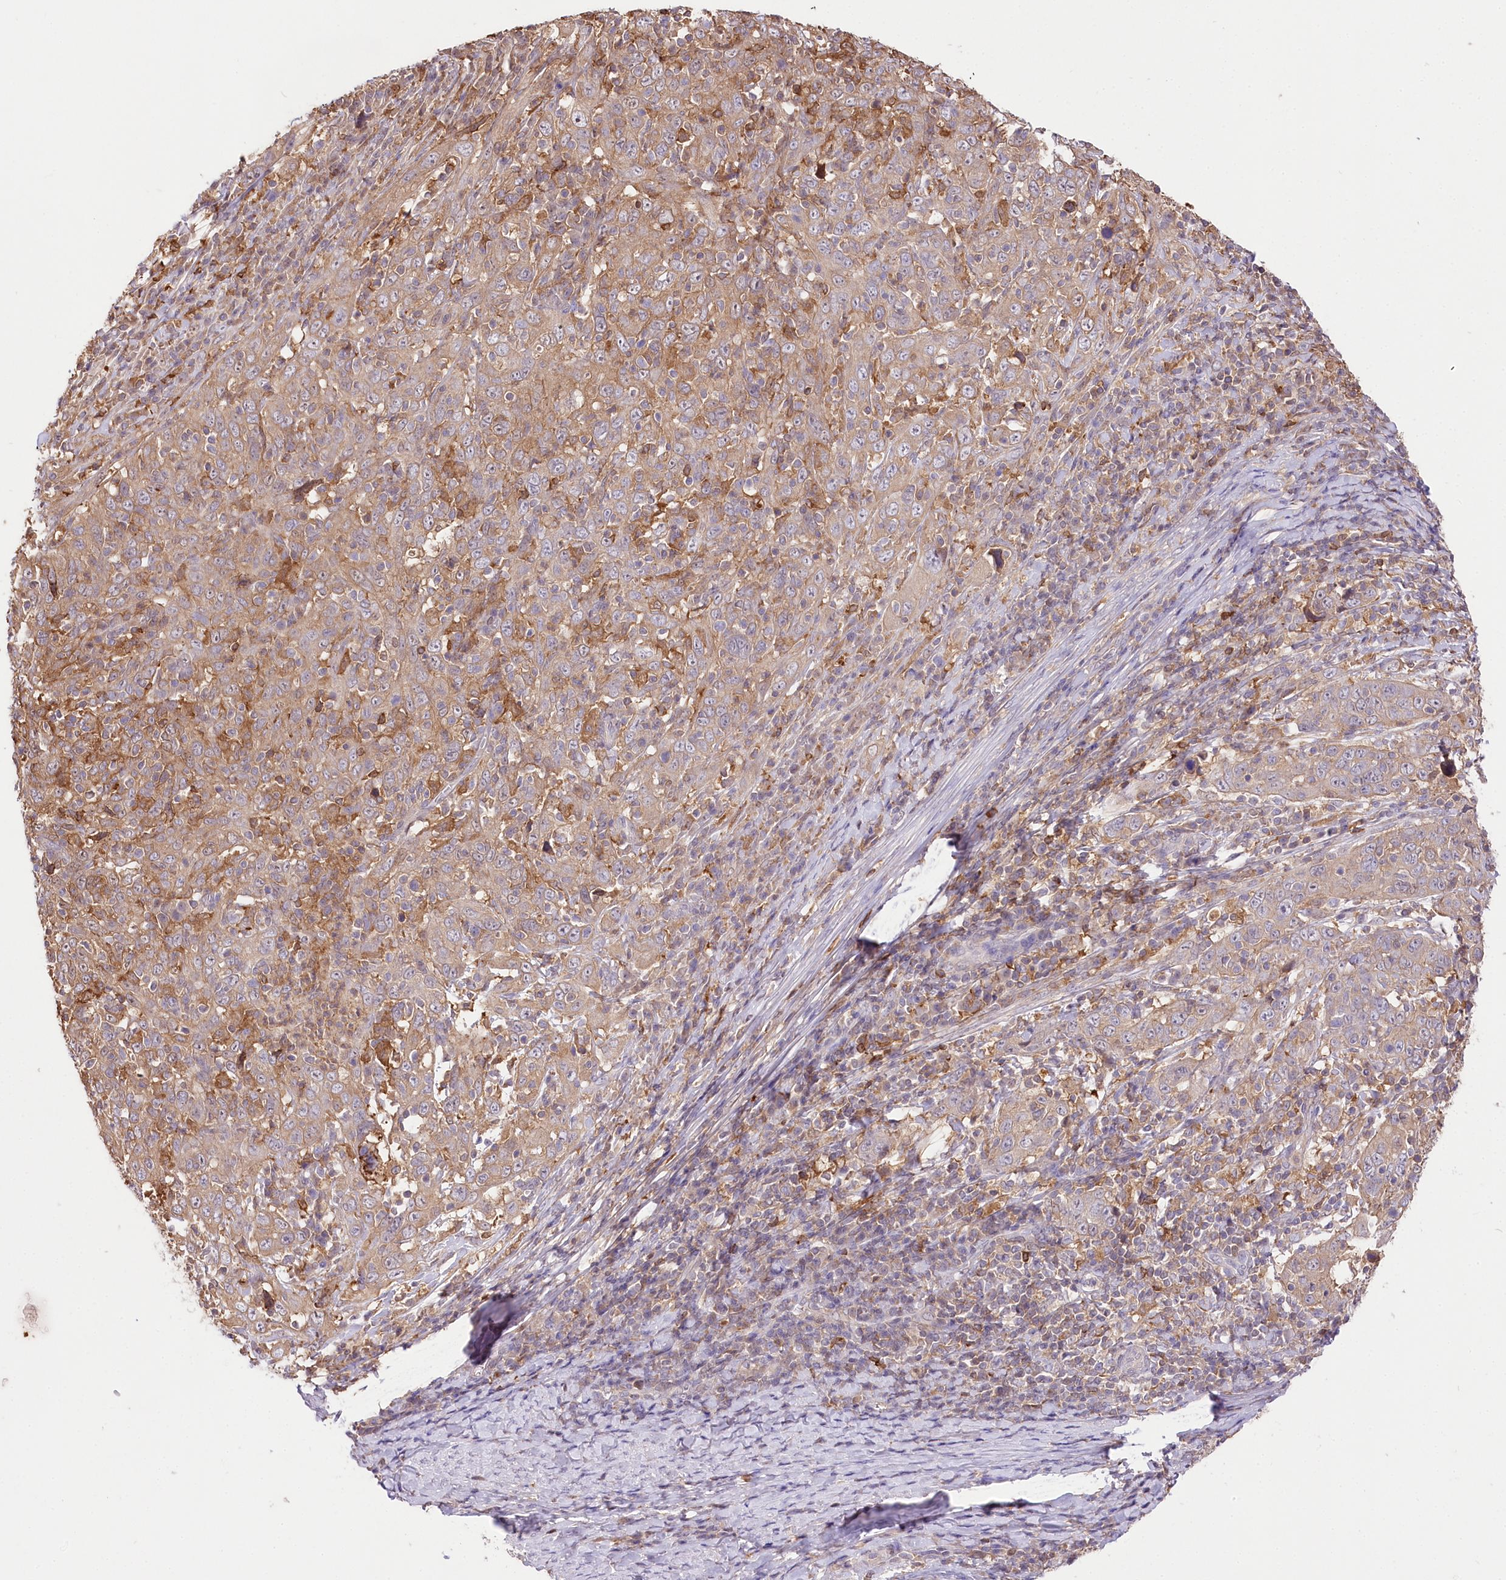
{"staining": {"intensity": "moderate", "quantity": ">75%", "location": "cytoplasmic/membranous"}, "tissue": "cervical cancer", "cell_type": "Tumor cells", "image_type": "cancer", "snomed": [{"axis": "morphology", "description": "Squamous cell carcinoma, NOS"}, {"axis": "topography", "description": "Cervix"}], "caption": "Protein positivity by immunohistochemistry exhibits moderate cytoplasmic/membranous positivity in approximately >75% of tumor cells in squamous cell carcinoma (cervical).", "gene": "UGP2", "patient": {"sex": "female", "age": 46}}